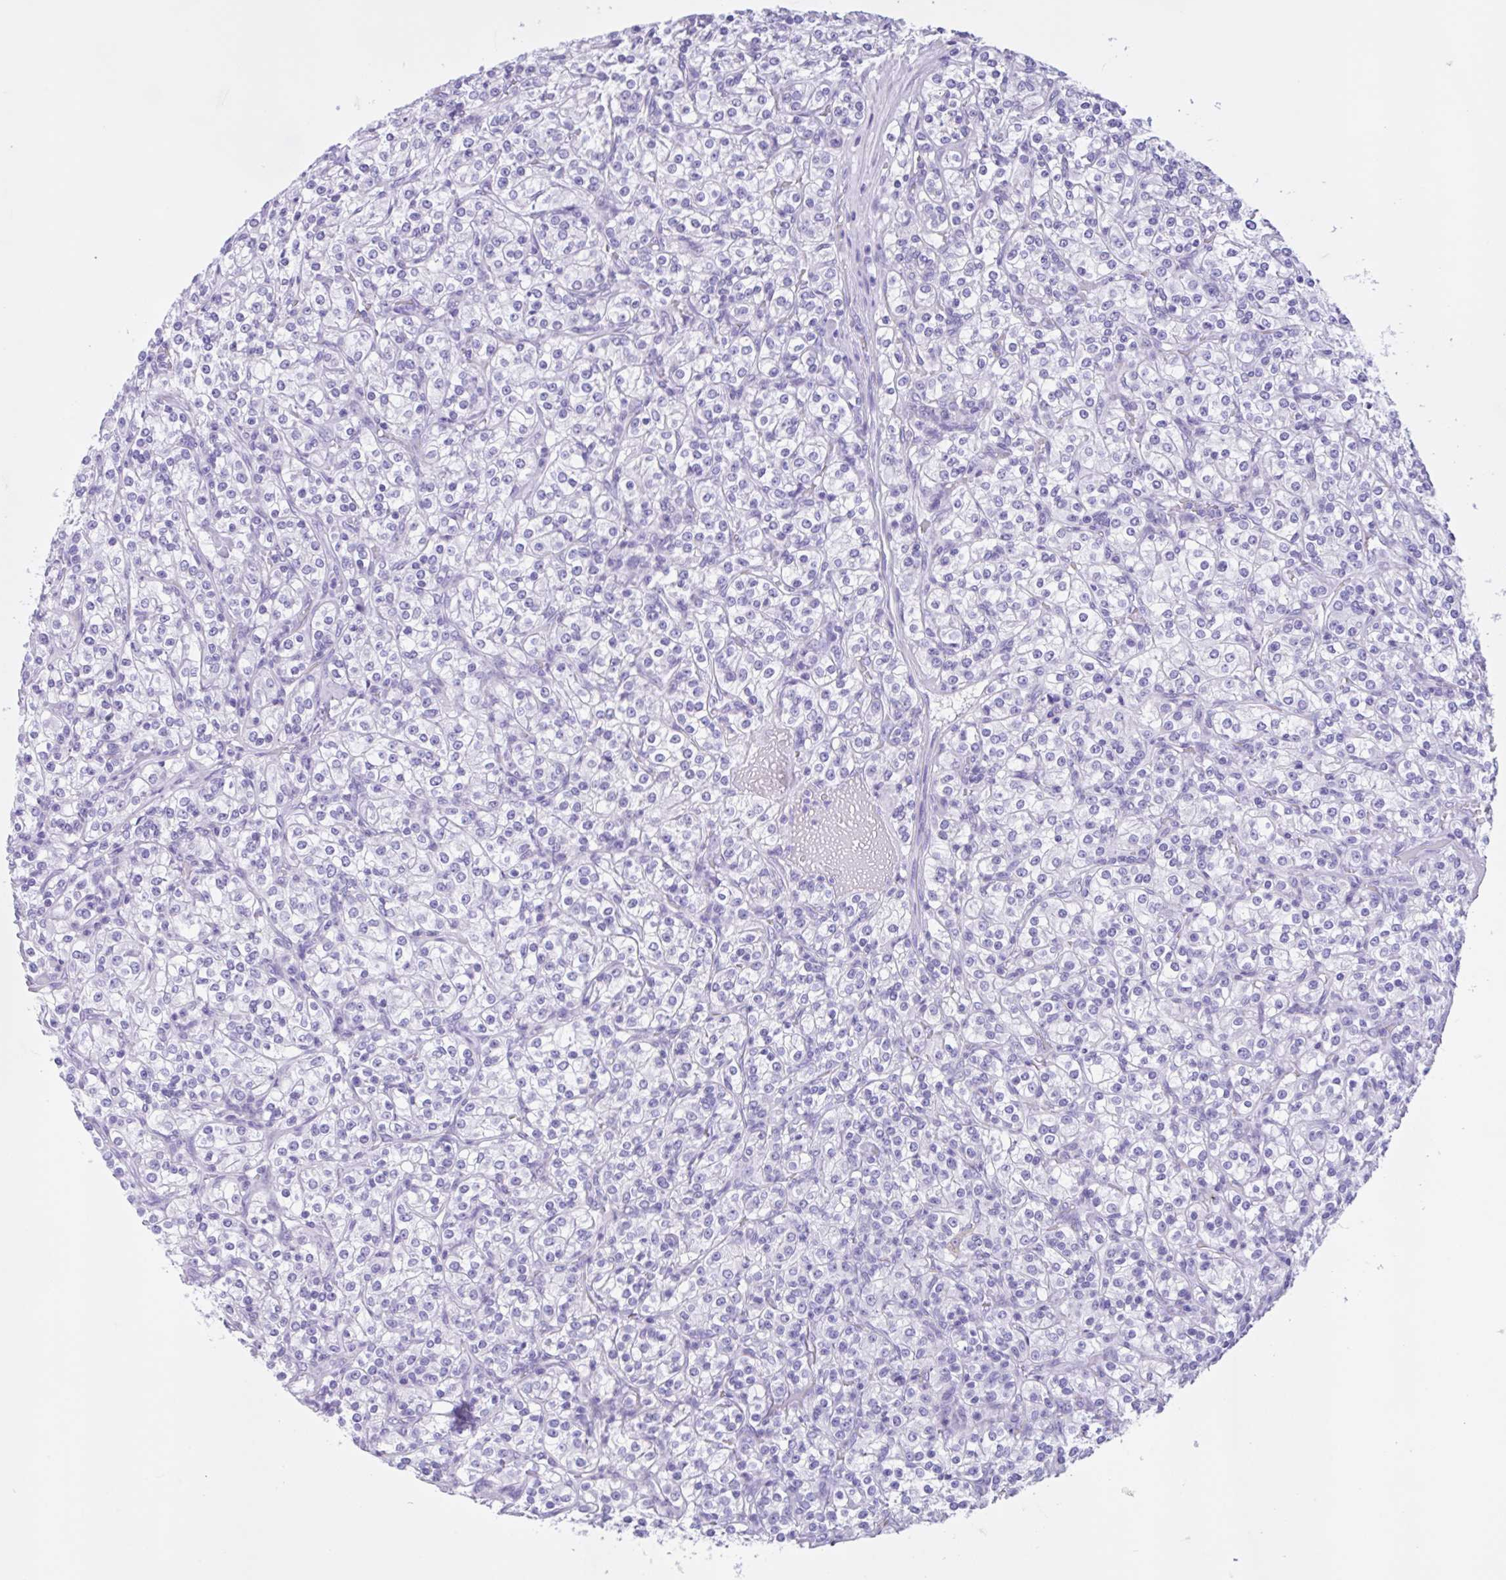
{"staining": {"intensity": "negative", "quantity": "none", "location": "none"}, "tissue": "renal cancer", "cell_type": "Tumor cells", "image_type": "cancer", "snomed": [{"axis": "morphology", "description": "Adenocarcinoma, NOS"}, {"axis": "topography", "description": "Kidney"}], "caption": "DAB immunohistochemical staining of human renal cancer shows no significant expression in tumor cells.", "gene": "ZNF319", "patient": {"sex": "male", "age": 77}}